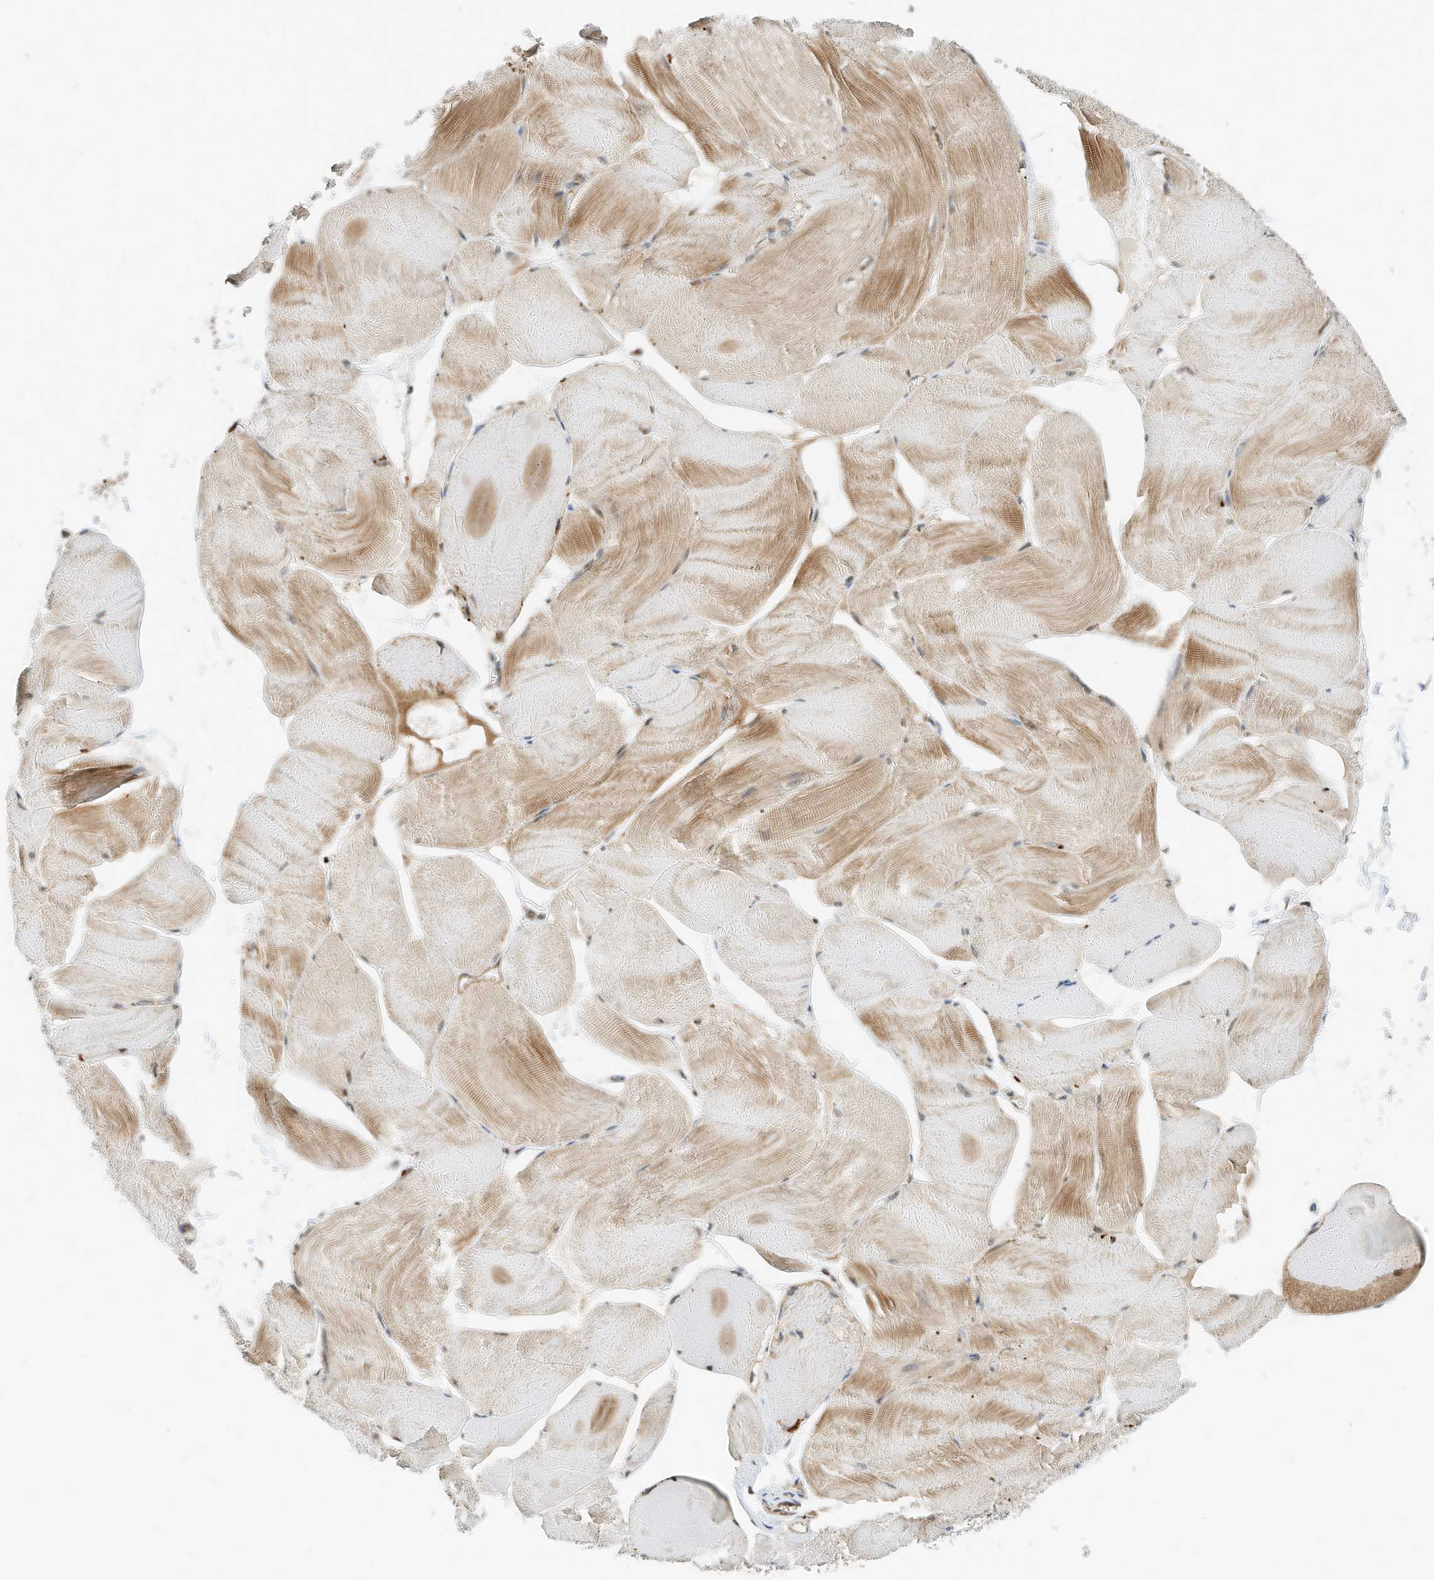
{"staining": {"intensity": "moderate", "quantity": "25%-75%", "location": "cytoplasmic/membranous"}, "tissue": "skeletal muscle", "cell_type": "Myocytes", "image_type": "normal", "snomed": [{"axis": "morphology", "description": "Normal tissue, NOS"}, {"axis": "morphology", "description": "Basal cell carcinoma"}, {"axis": "topography", "description": "Skeletal muscle"}], "caption": "Immunohistochemical staining of benign human skeletal muscle exhibits moderate cytoplasmic/membranous protein positivity in approximately 25%-75% of myocytes. (DAB (3,3'-diaminobenzidine) IHC, brown staining for protein, blue staining for nuclei).", "gene": "CPAMD8", "patient": {"sex": "female", "age": 64}}